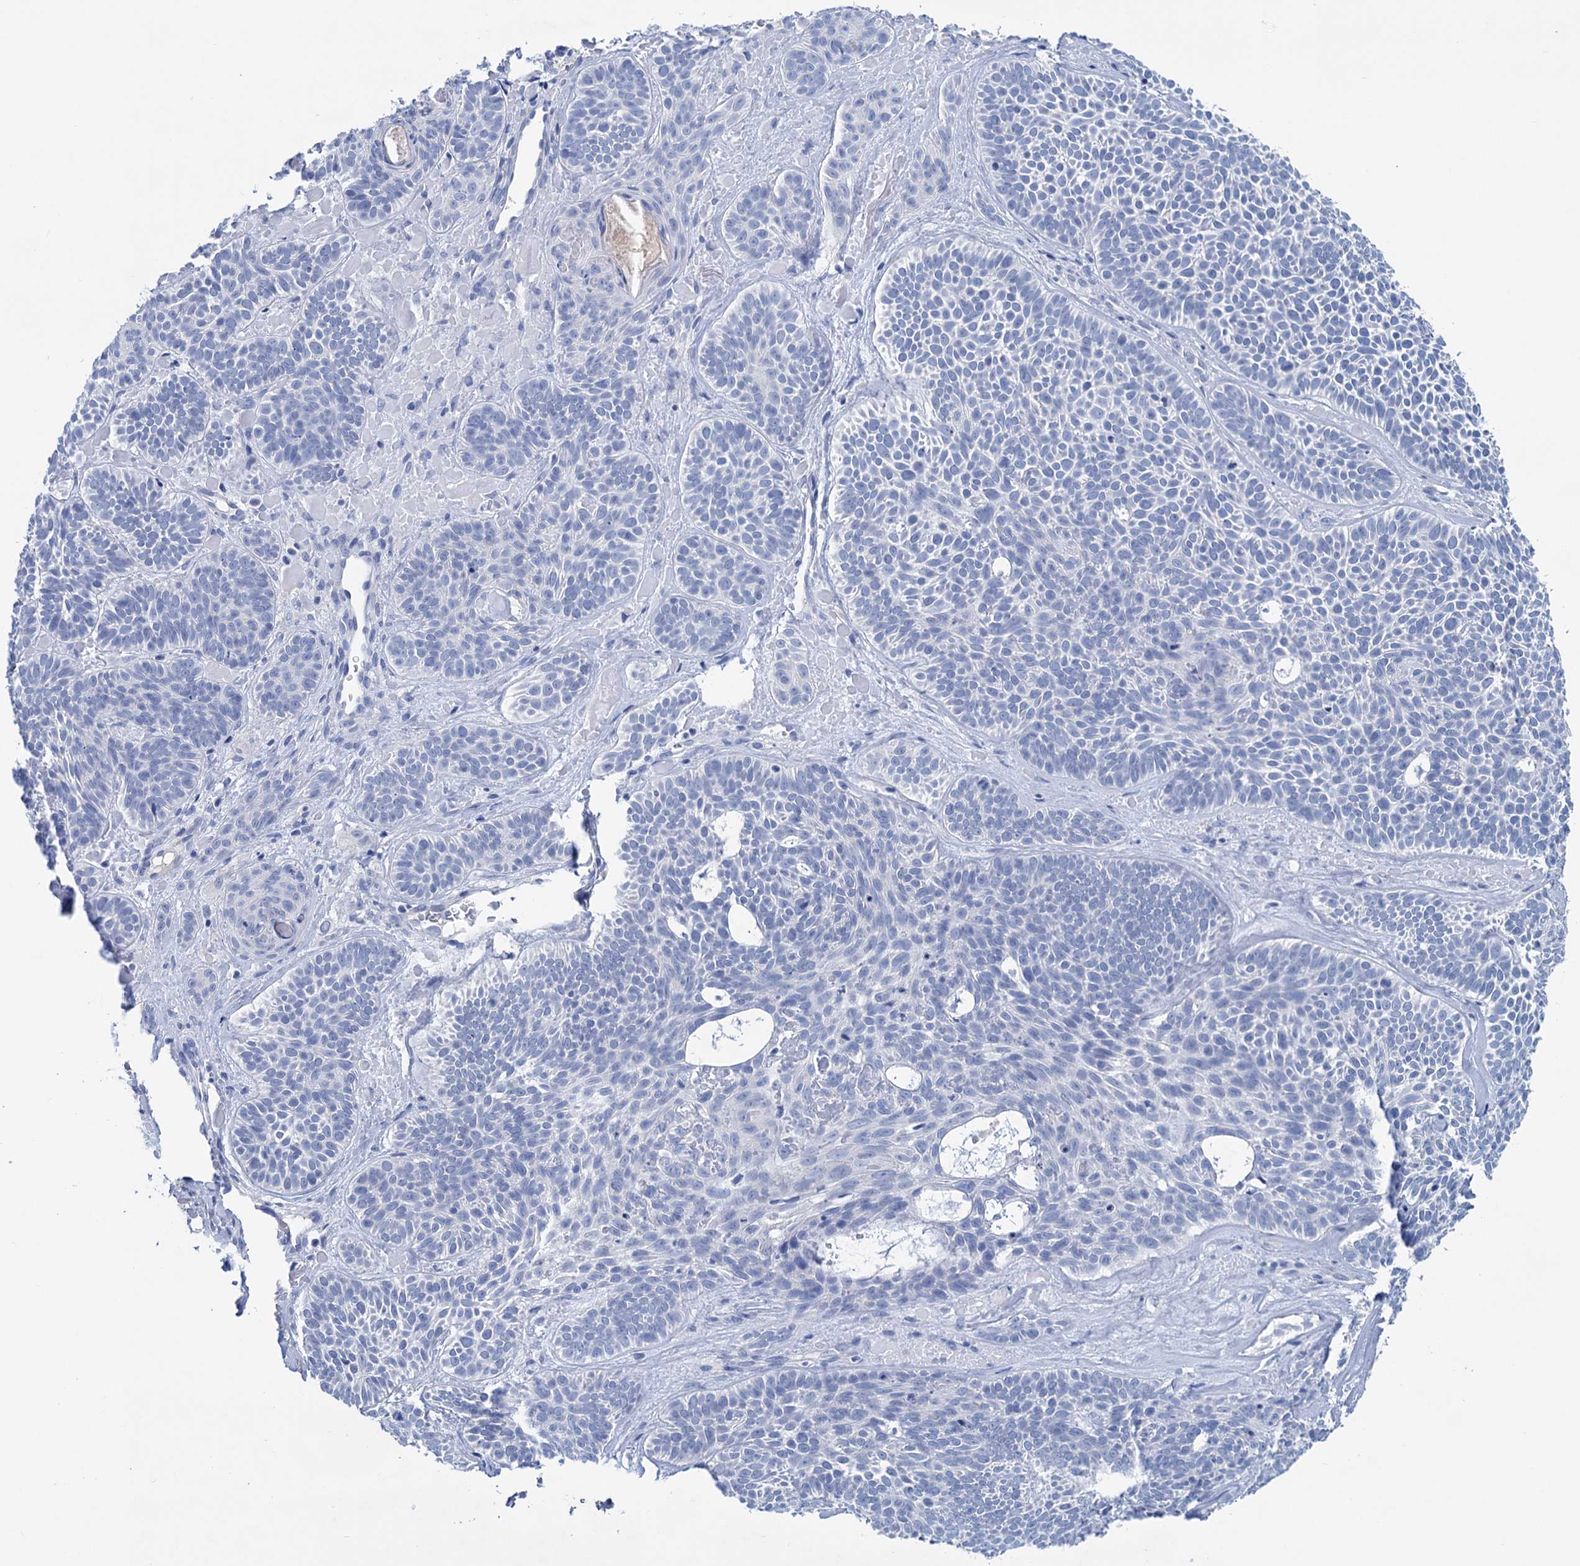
{"staining": {"intensity": "negative", "quantity": "none", "location": "none"}, "tissue": "skin cancer", "cell_type": "Tumor cells", "image_type": "cancer", "snomed": [{"axis": "morphology", "description": "Basal cell carcinoma"}, {"axis": "topography", "description": "Skin"}], "caption": "A micrograph of skin cancer stained for a protein demonstrates no brown staining in tumor cells. (DAB immunohistochemistry with hematoxylin counter stain).", "gene": "MYOZ3", "patient": {"sex": "male", "age": 85}}